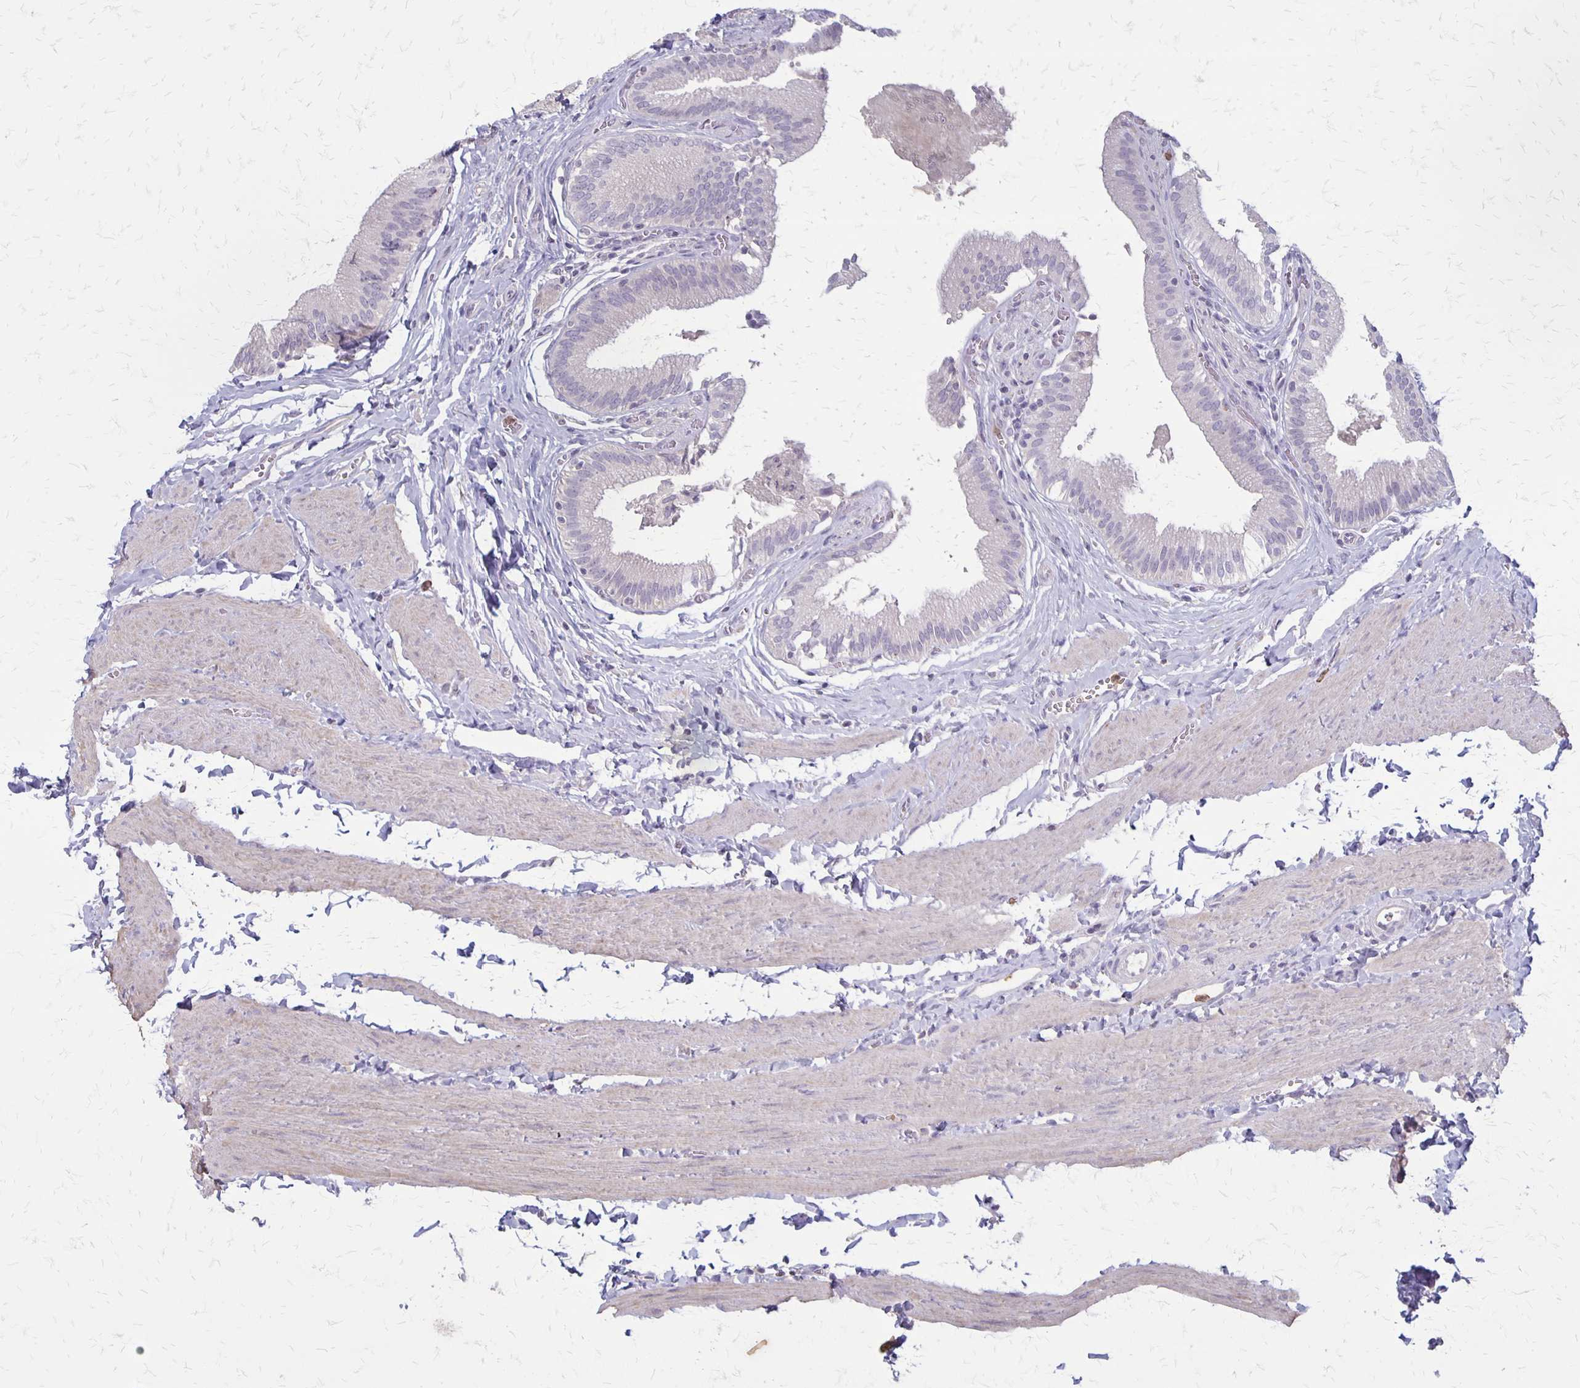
{"staining": {"intensity": "negative", "quantity": "none", "location": "none"}, "tissue": "gallbladder", "cell_type": "Glandular cells", "image_type": "normal", "snomed": [{"axis": "morphology", "description": "Normal tissue, NOS"}, {"axis": "topography", "description": "Gallbladder"}, {"axis": "topography", "description": "Peripheral nerve tissue"}], "caption": "Unremarkable gallbladder was stained to show a protein in brown. There is no significant expression in glandular cells. (DAB IHC with hematoxylin counter stain).", "gene": "SEPTIN5", "patient": {"sex": "male", "age": 17}}